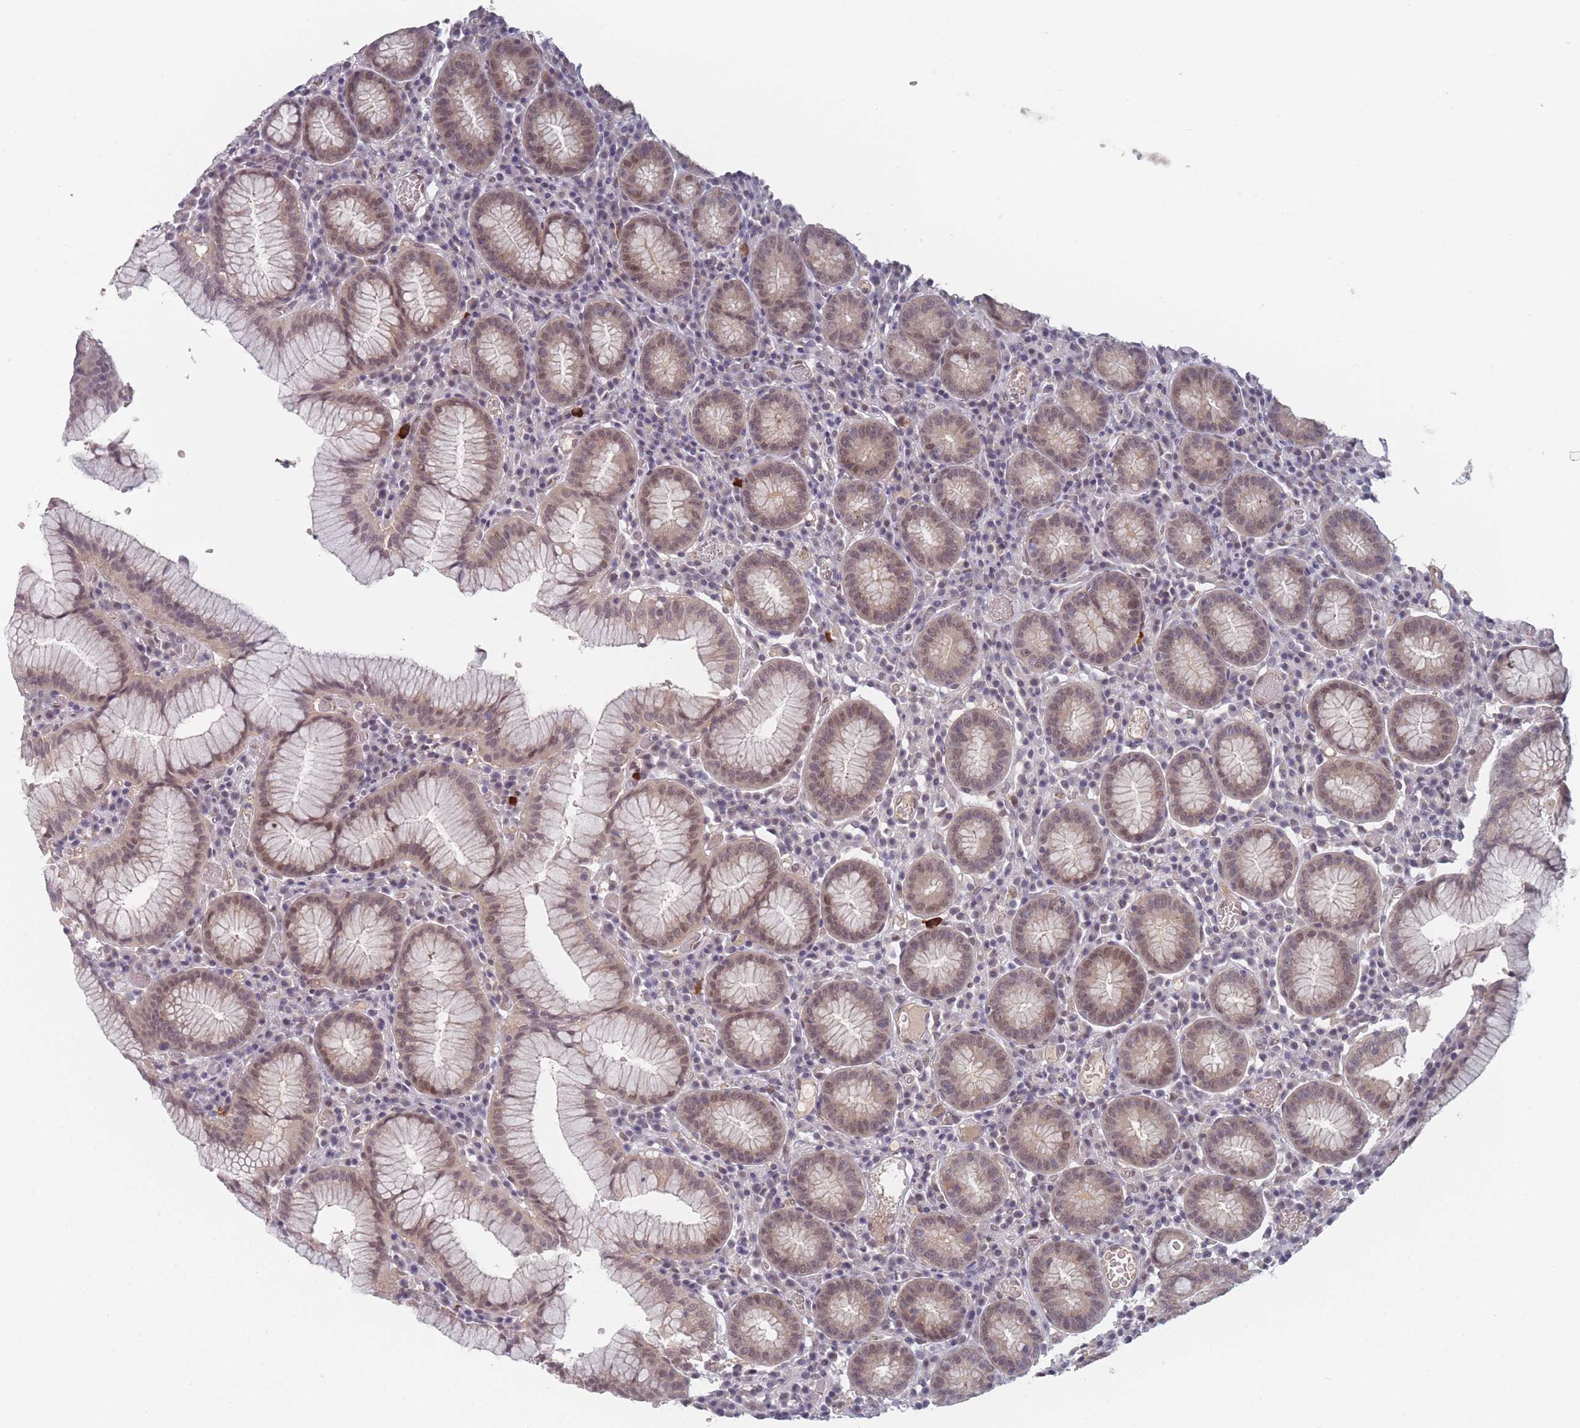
{"staining": {"intensity": "moderate", "quantity": "25%-75%", "location": "cytoplasmic/membranous,nuclear"}, "tissue": "stomach", "cell_type": "Glandular cells", "image_type": "normal", "snomed": [{"axis": "morphology", "description": "Normal tissue, NOS"}, {"axis": "topography", "description": "Stomach"}], "caption": "Glandular cells reveal moderate cytoplasmic/membranous,nuclear expression in about 25%-75% of cells in benign stomach. Nuclei are stained in blue.", "gene": "ANKRD10", "patient": {"sex": "male", "age": 55}}